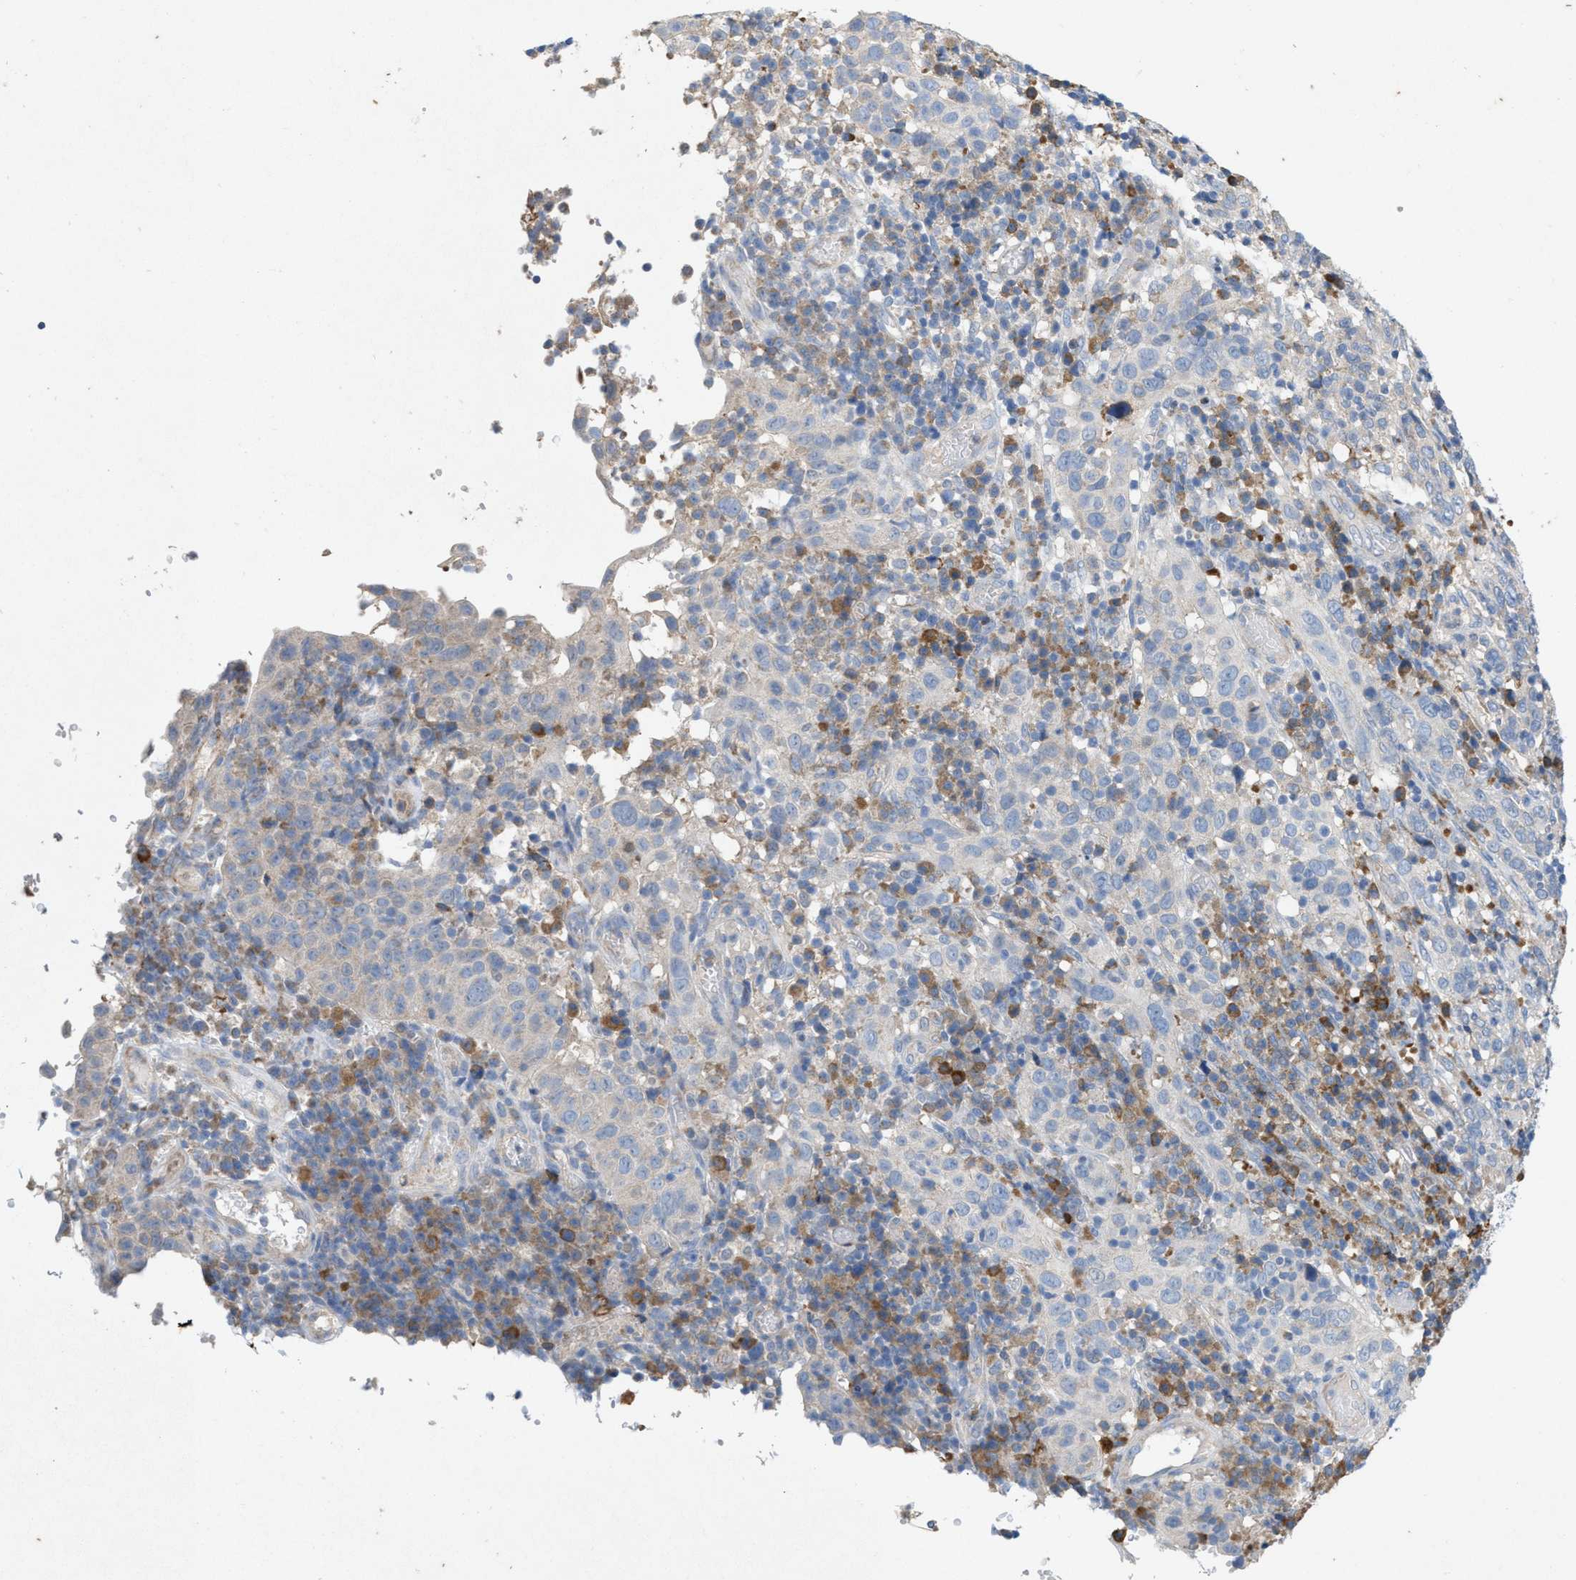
{"staining": {"intensity": "negative", "quantity": "none", "location": "none"}, "tissue": "cervical cancer", "cell_type": "Tumor cells", "image_type": "cancer", "snomed": [{"axis": "morphology", "description": "Squamous cell carcinoma, NOS"}, {"axis": "topography", "description": "Cervix"}], "caption": "A high-resolution histopathology image shows immunohistochemistry (IHC) staining of squamous cell carcinoma (cervical), which reveals no significant positivity in tumor cells. The staining was performed using DAB (3,3'-diaminobenzidine) to visualize the protein expression in brown, while the nuclei were stained in blue with hematoxylin (Magnification: 20x).", "gene": "DYNC2I1", "patient": {"sex": "female", "age": 46}}